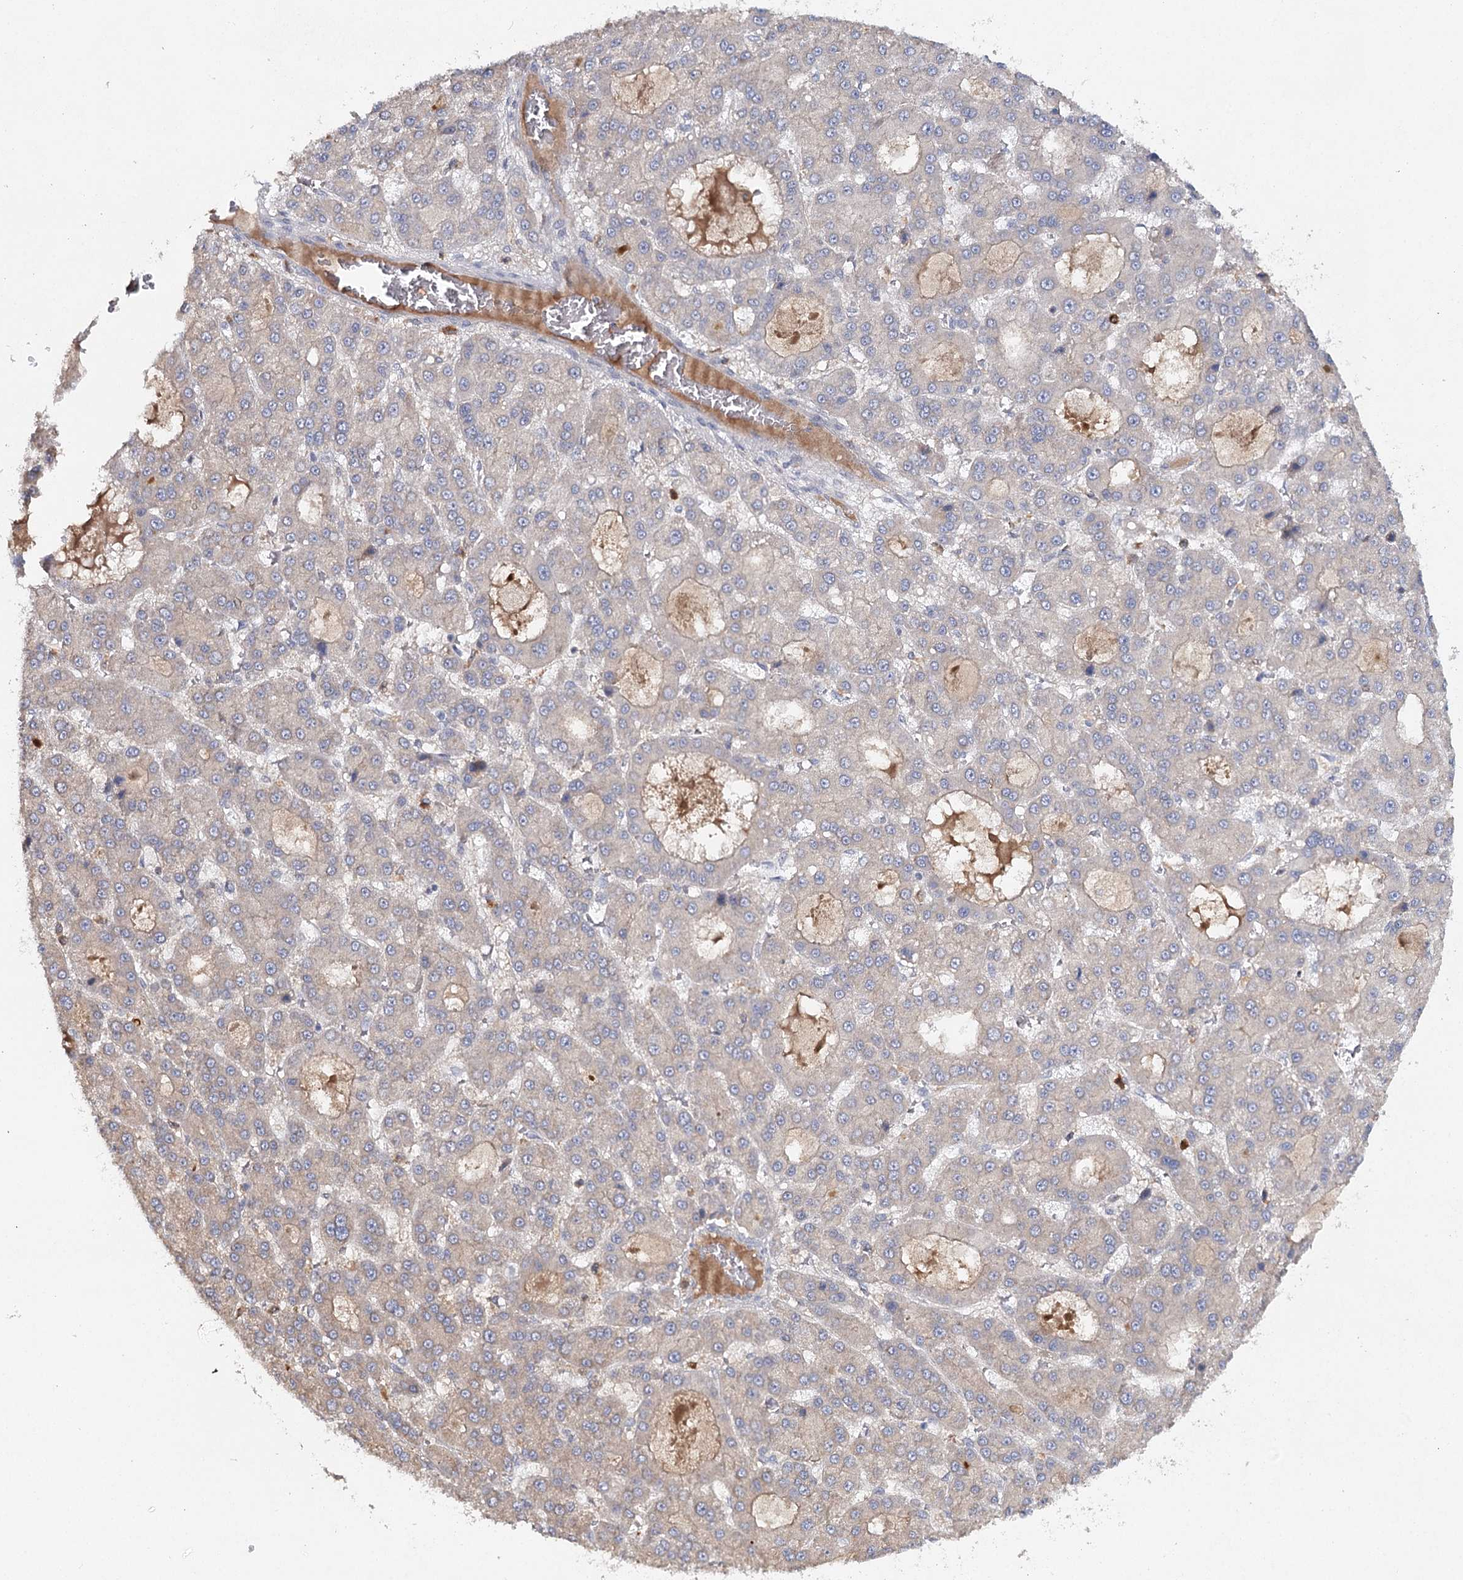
{"staining": {"intensity": "weak", "quantity": "<25%", "location": "cytoplasmic/membranous"}, "tissue": "liver cancer", "cell_type": "Tumor cells", "image_type": "cancer", "snomed": [{"axis": "morphology", "description": "Carcinoma, Hepatocellular, NOS"}, {"axis": "topography", "description": "Liver"}], "caption": "Tumor cells show no significant protein staining in hepatocellular carcinoma (liver).", "gene": "SLC41A2", "patient": {"sex": "male", "age": 70}}